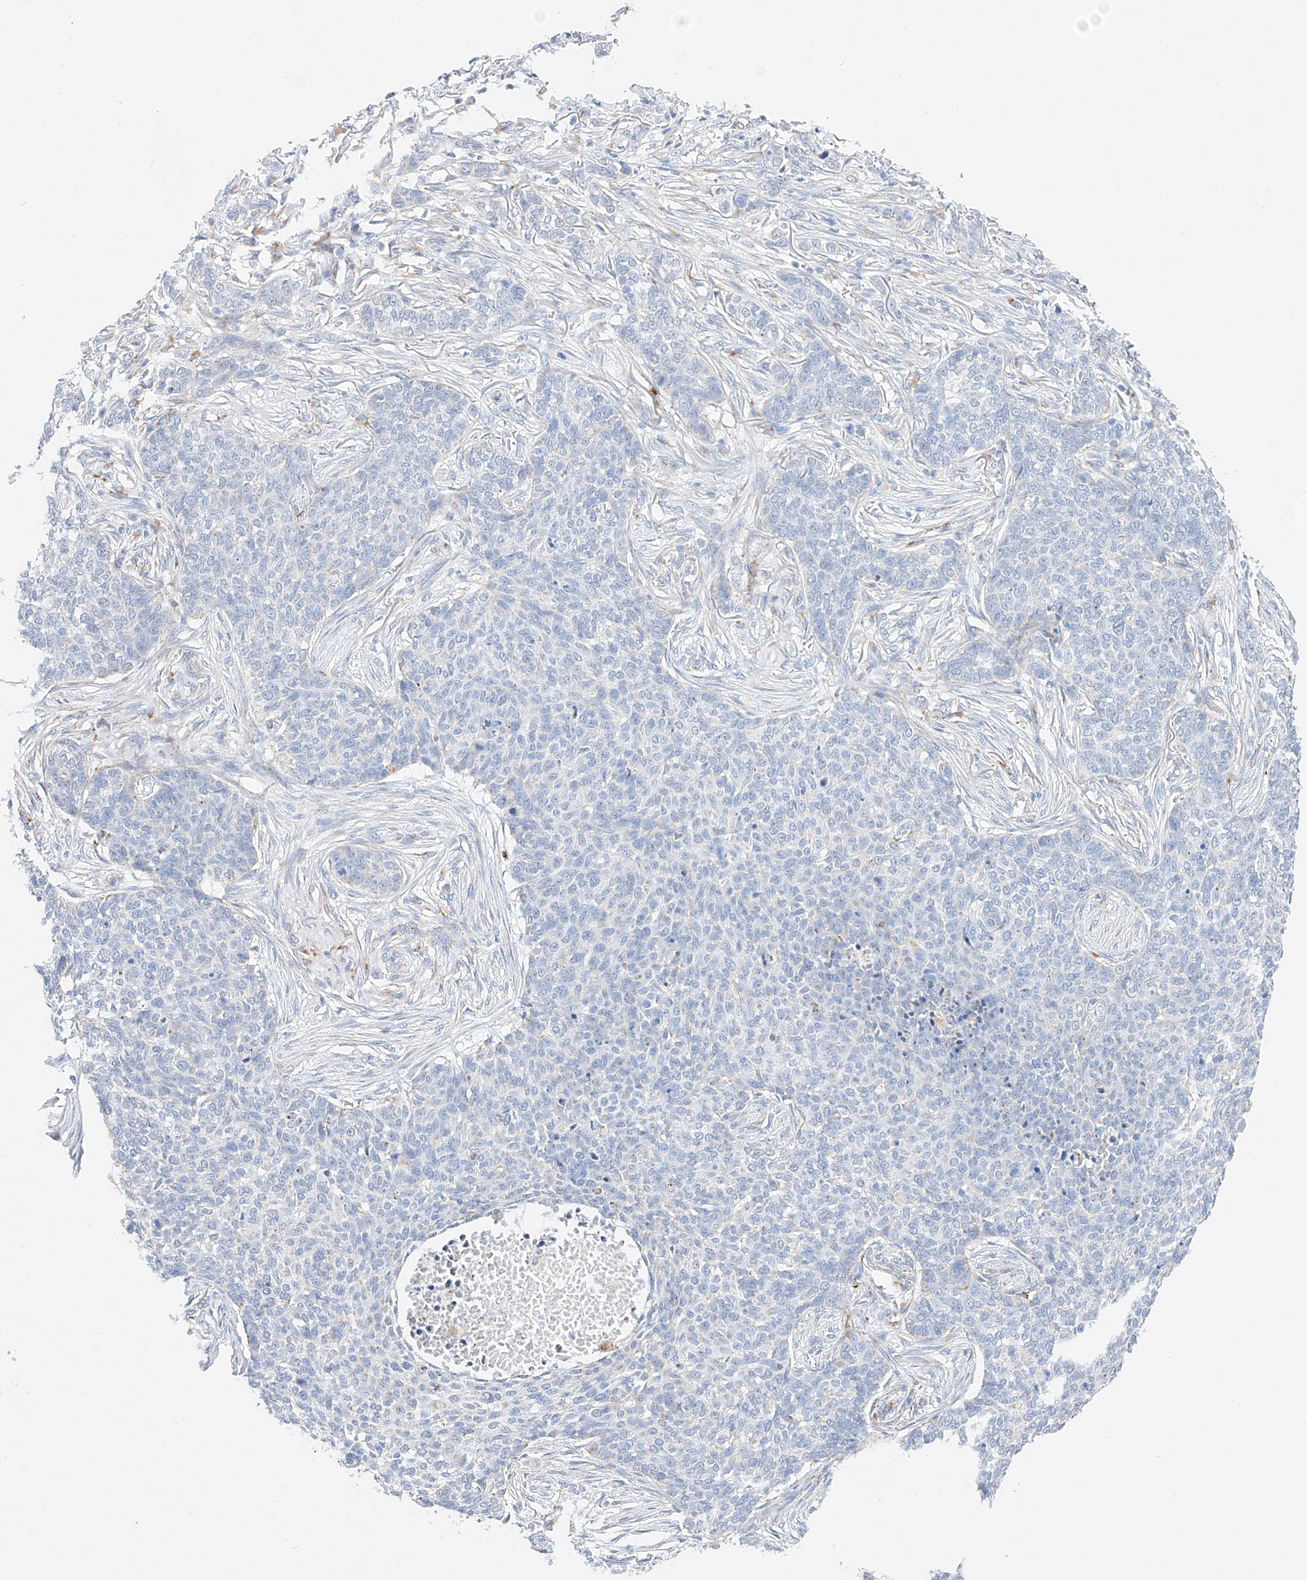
{"staining": {"intensity": "negative", "quantity": "none", "location": "none"}, "tissue": "skin cancer", "cell_type": "Tumor cells", "image_type": "cancer", "snomed": [{"axis": "morphology", "description": "Basal cell carcinoma"}, {"axis": "topography", "description": "Skin"}], "caption": "The micrograph displays no staining of tumor cells in skin basal cell carcinoma. (Stains: DAB immunohistochemistry with hematoxylin counter stain, Microscopy: brightfield microscopy at high magnification).", "gene": "C6orf62", "patient": {"sex": "male", "age": 85}}